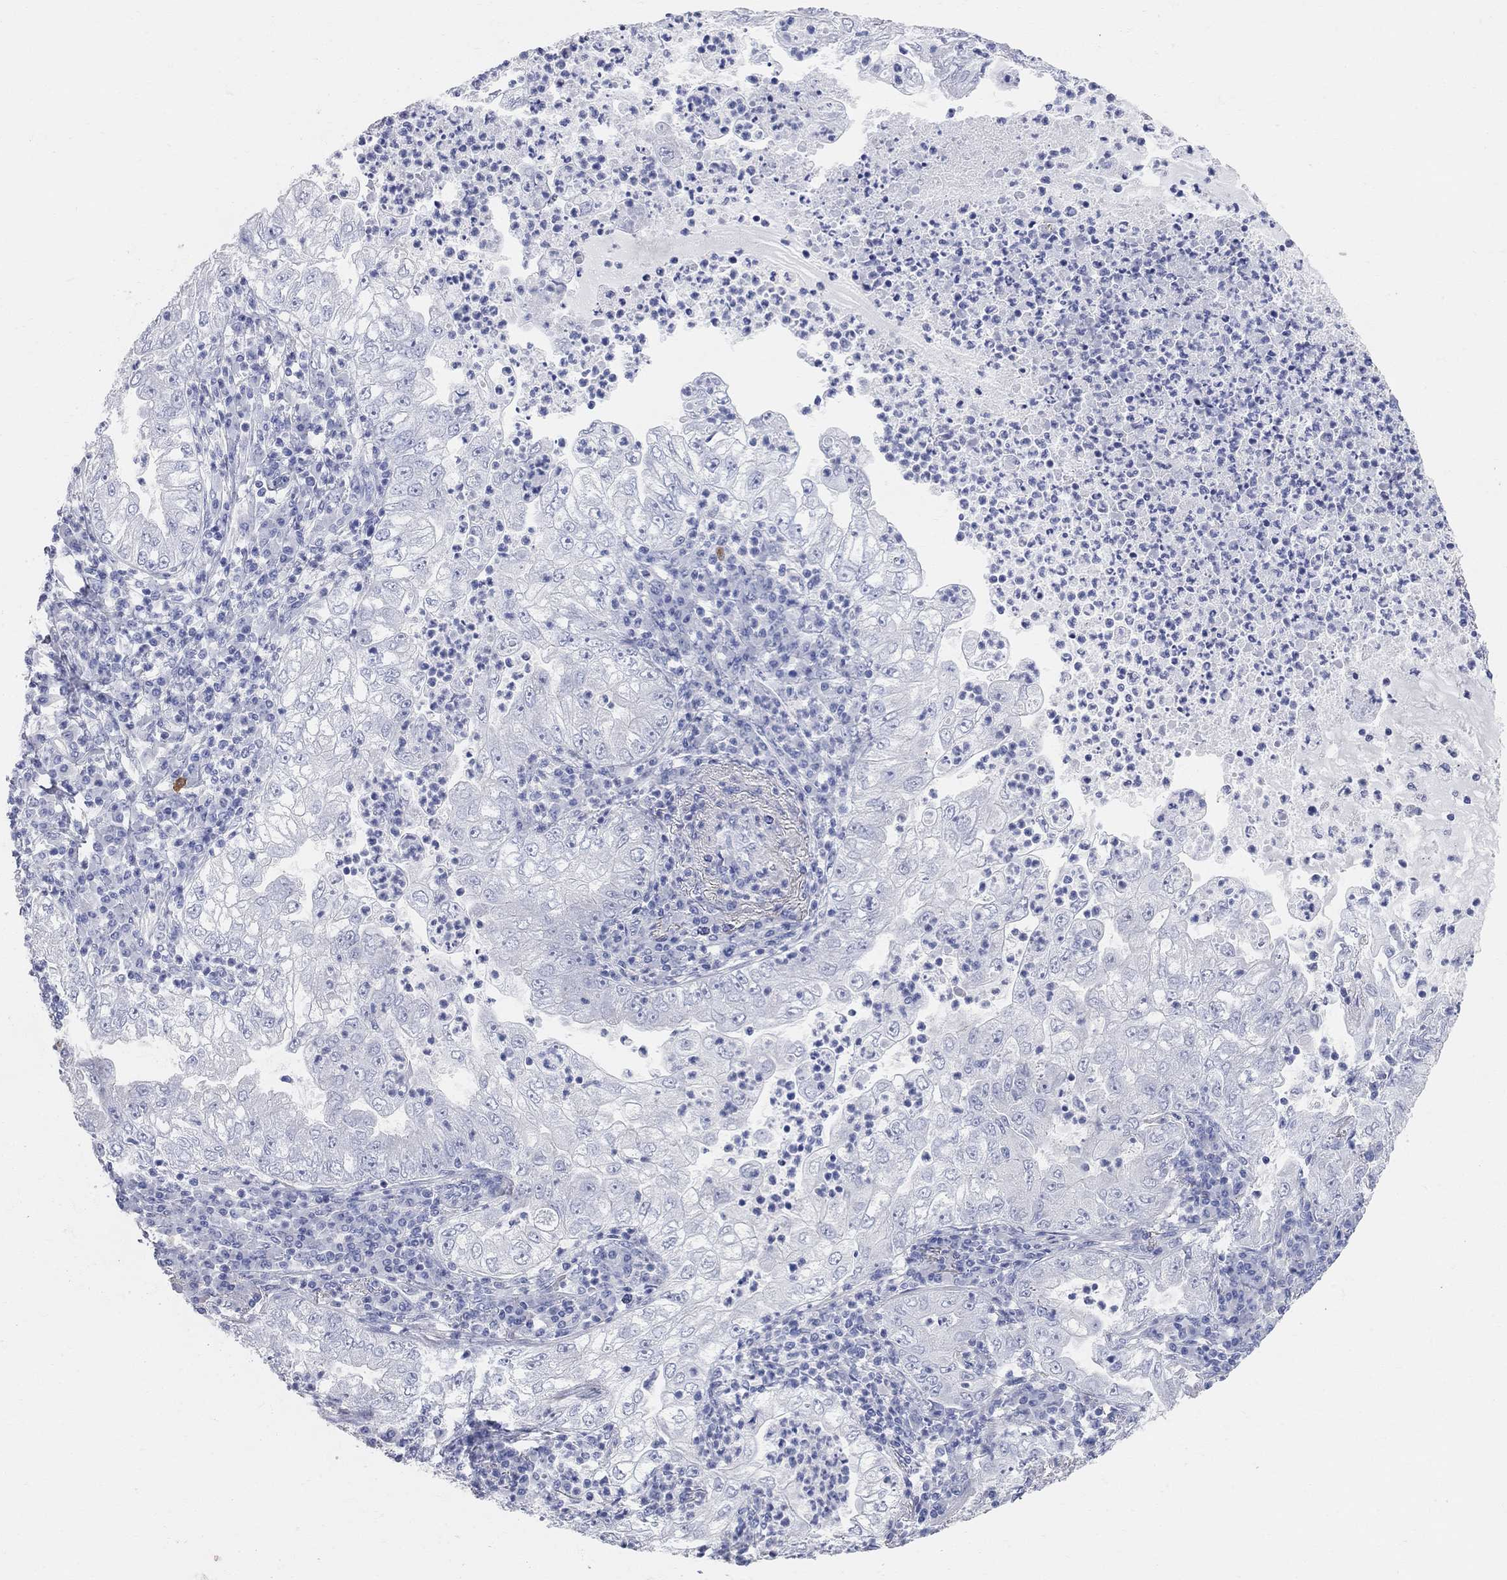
{"staining": {"intensity": "negative", "quantity": "none", "location": "none"}, "tissue": "lung cancer", "cell_type": "Tumor cells", "image_type": "cancer", "snomed": [{"axis": "morphology", "description": "Adenocarcinoma, NOS"}, {"axis": "topography", "description": "Lung"}], "caption": "Immunohistochemistry of human lung cancer (adenocarcinoma) demonstrates no staining in tumor cells.", "gene": "AOX1", "patient": {"sex": "female", "age": 73}}